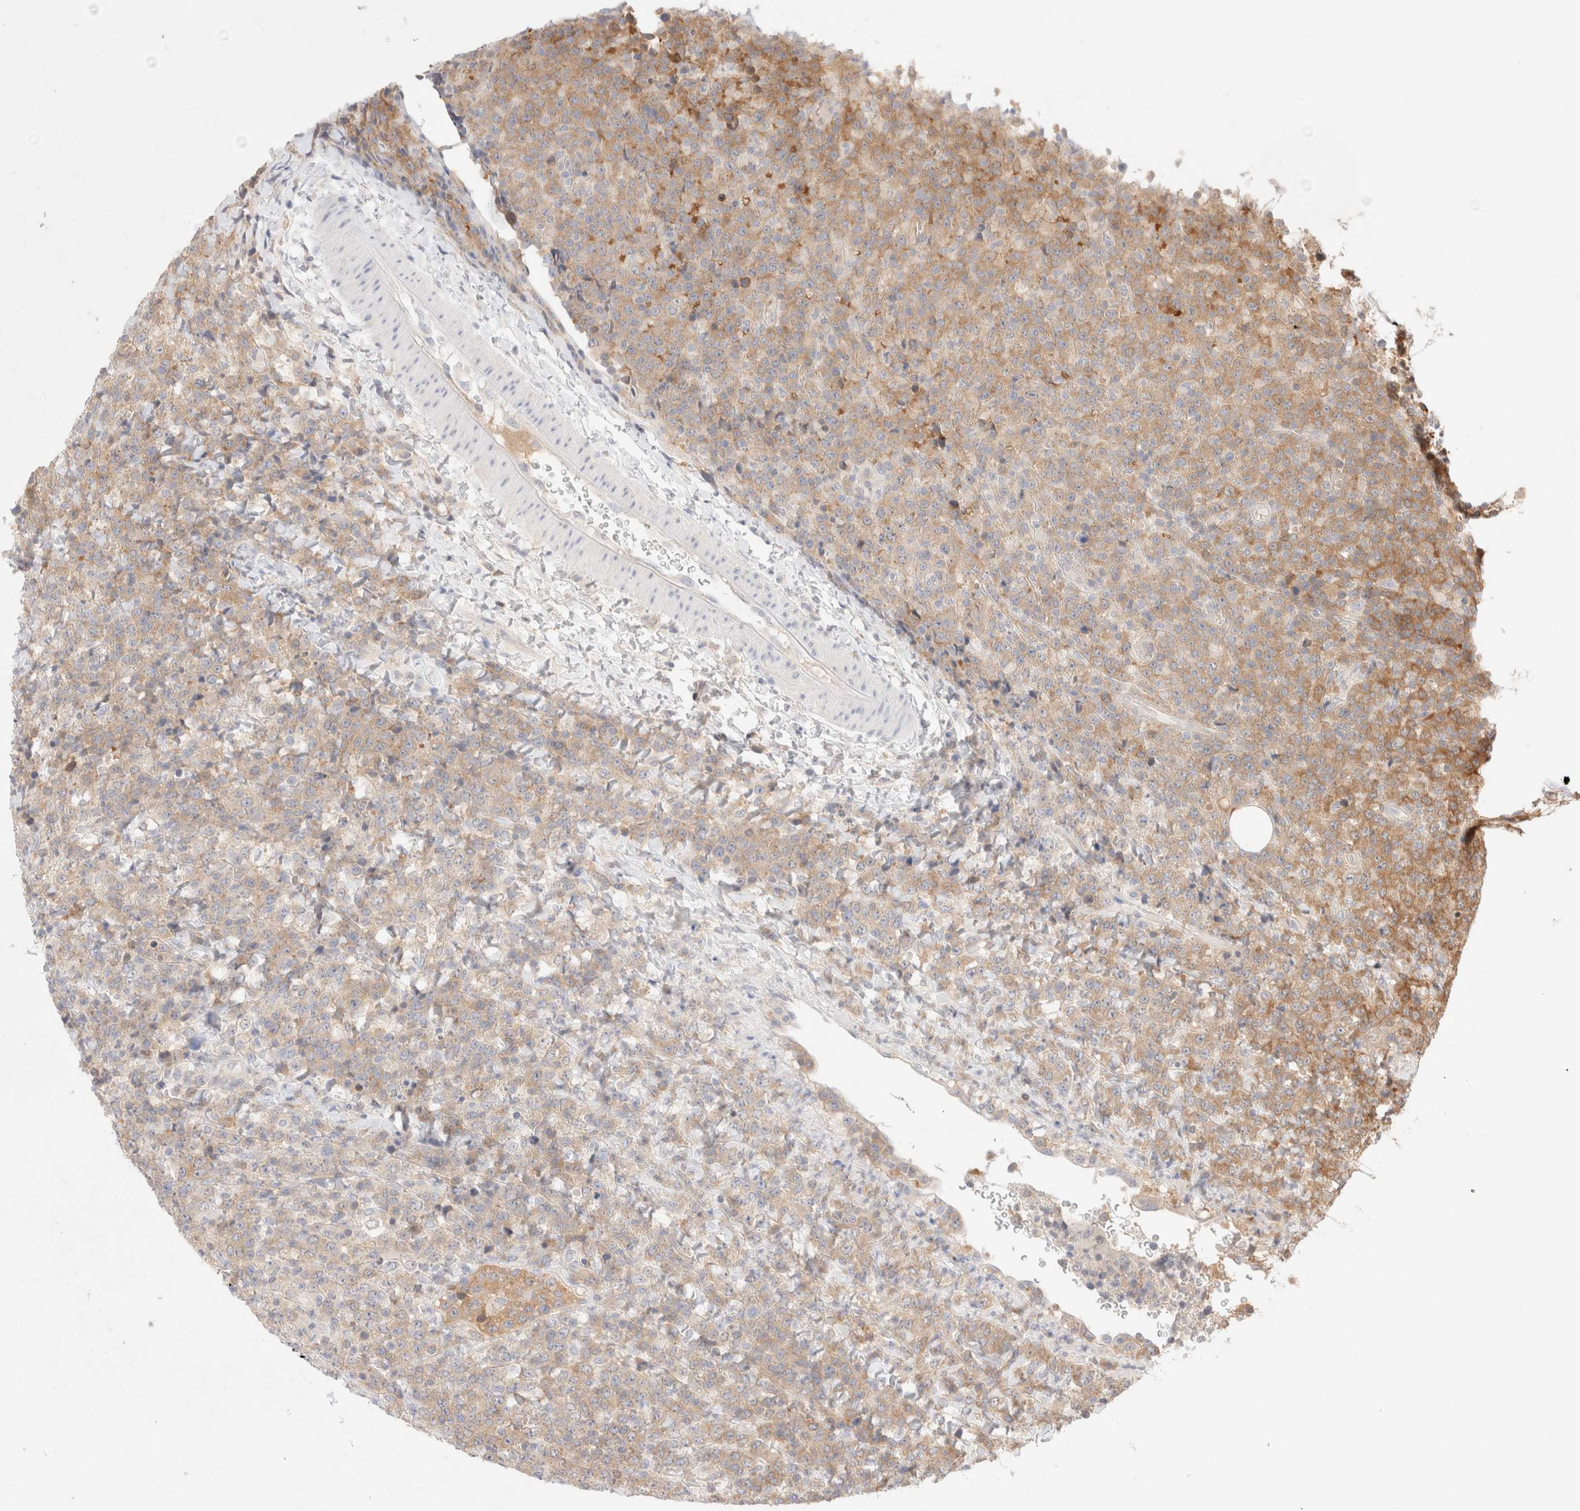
{"staining": {"intensity": "moderate", "quantity": "25%-75%", "location": "cytoplasmic/membranous"}, "tissue": "lymphoma", "cell_type": "Tumor cells", "image_type": "cancer", "snomed": [{"axis": "morphology", "description": "Malignant lymphoma, non-Hodgkin's type, High grade"}, {"axis": "topography", "description": "Lymph node"}], "caption": "Immunohistochemistry (IHC) histopathology image of neoplastic tissue: human malignant lymphoma, non-Hodgkin's type (high-grade) stained using immunohistochemistry demonstrates medium levels of moderate protein expression localized specifically in the cytoplasmic/membranous of tumor cells, appearing as a cytoplasmic/membranous brown color.", "gene": "STARD10", "patient": {"sex": "male", "age": 13}}